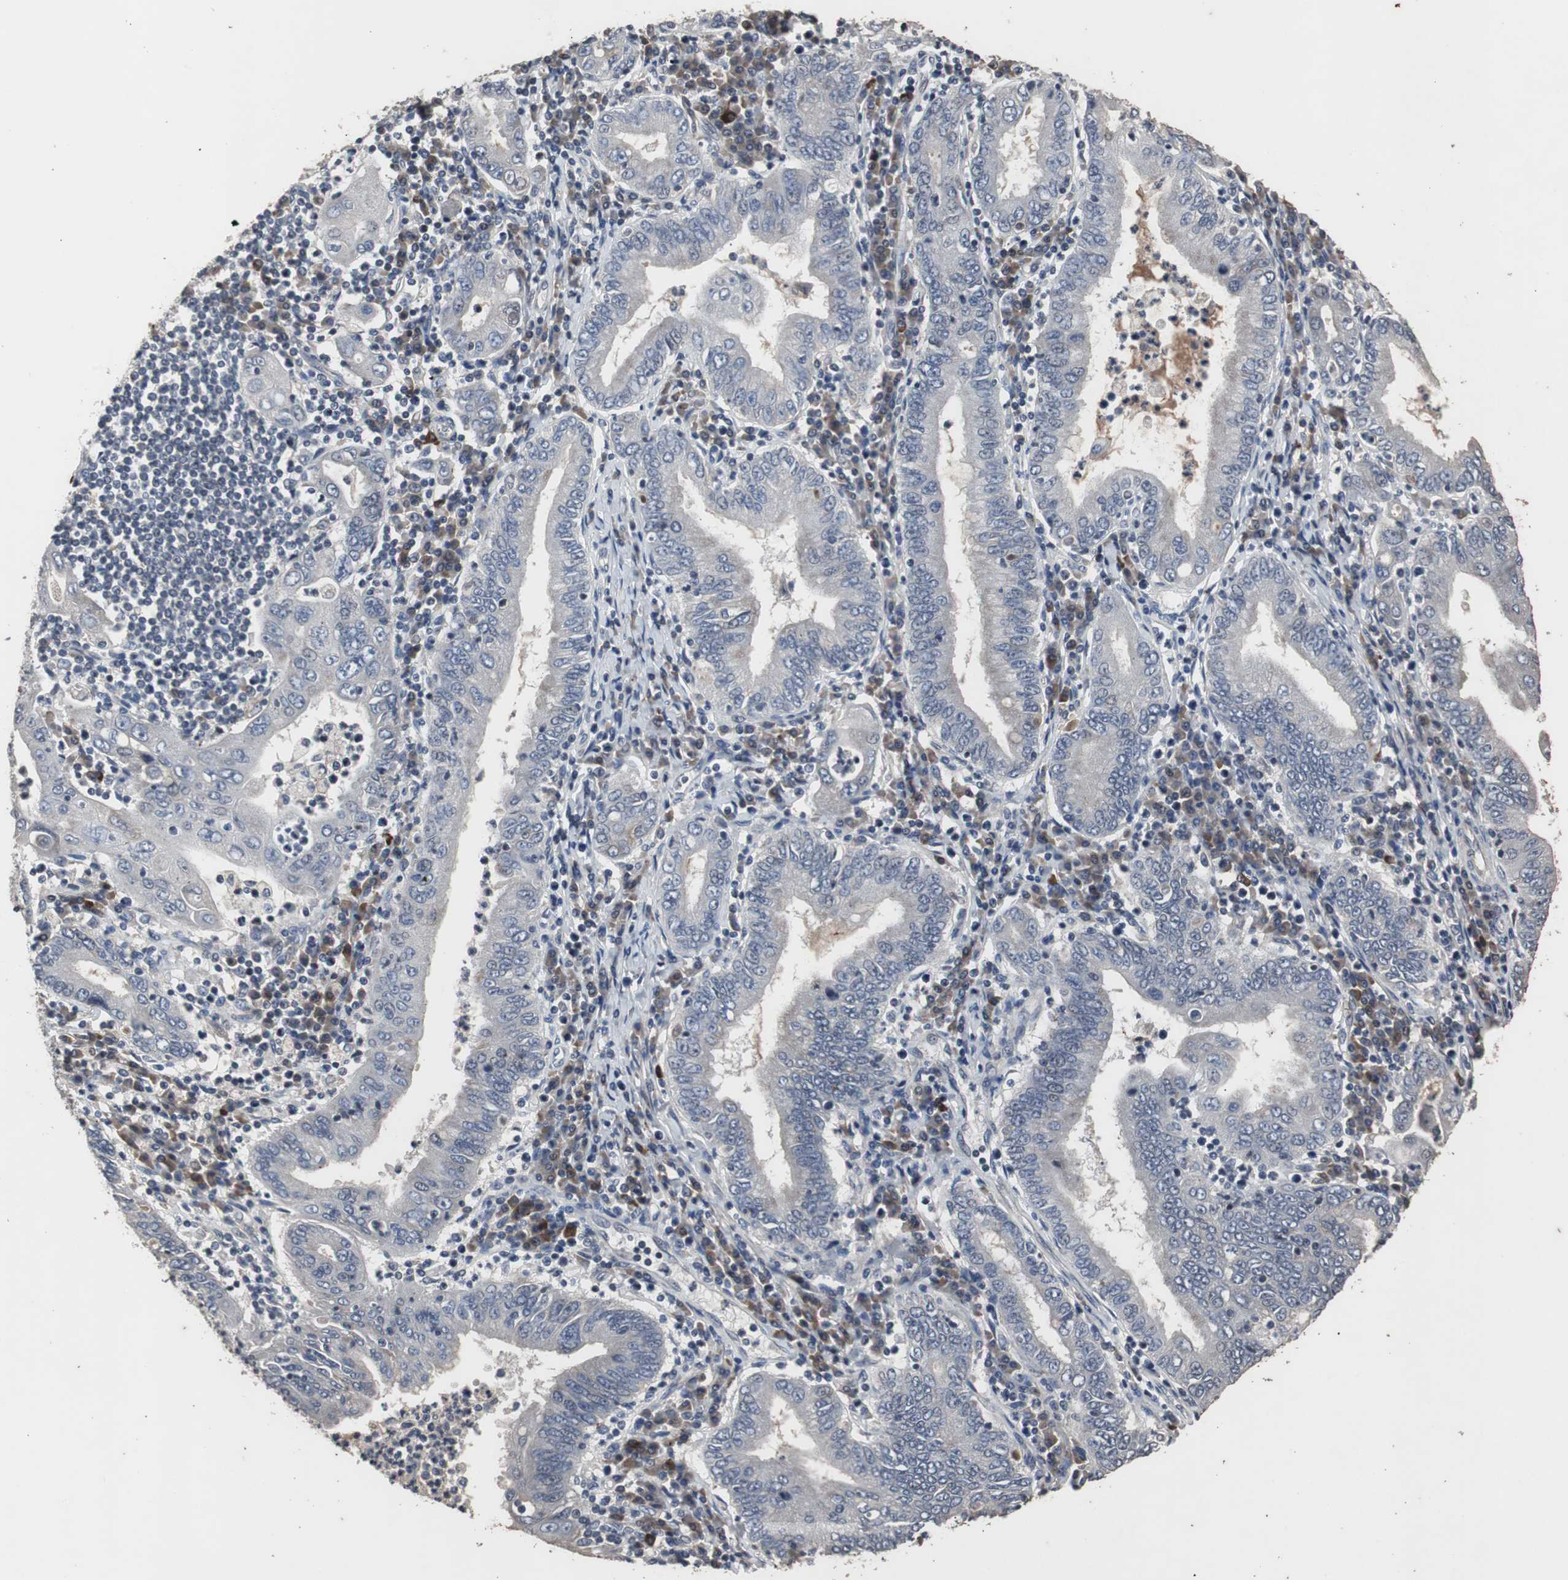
{"staining": {"intensity": "negative", "quantity": "none", "location": "none"}, "tissue": "stomach cancer", "cell_type": "Tumor cells", "image_type": "cancer", "snomed": [{"axis": "morphology", "description": "Normal tissue, NOS"}, {"axis": "morphology", "description": "Adenocarcinoma, NOS"}, {"axis": "topography", "description": "Esophagus"}, {"axis": "topography", "description": "Stomach, upper"}, {"axis": "topography", "description": "Peripheral nerve tissue"}], "caption": "Immunohistochemical staining of human stomach cancer shows no significant staining in tumor cells.", "gene": "CRADD", "patient": {"sex": "male", "age": 62}}